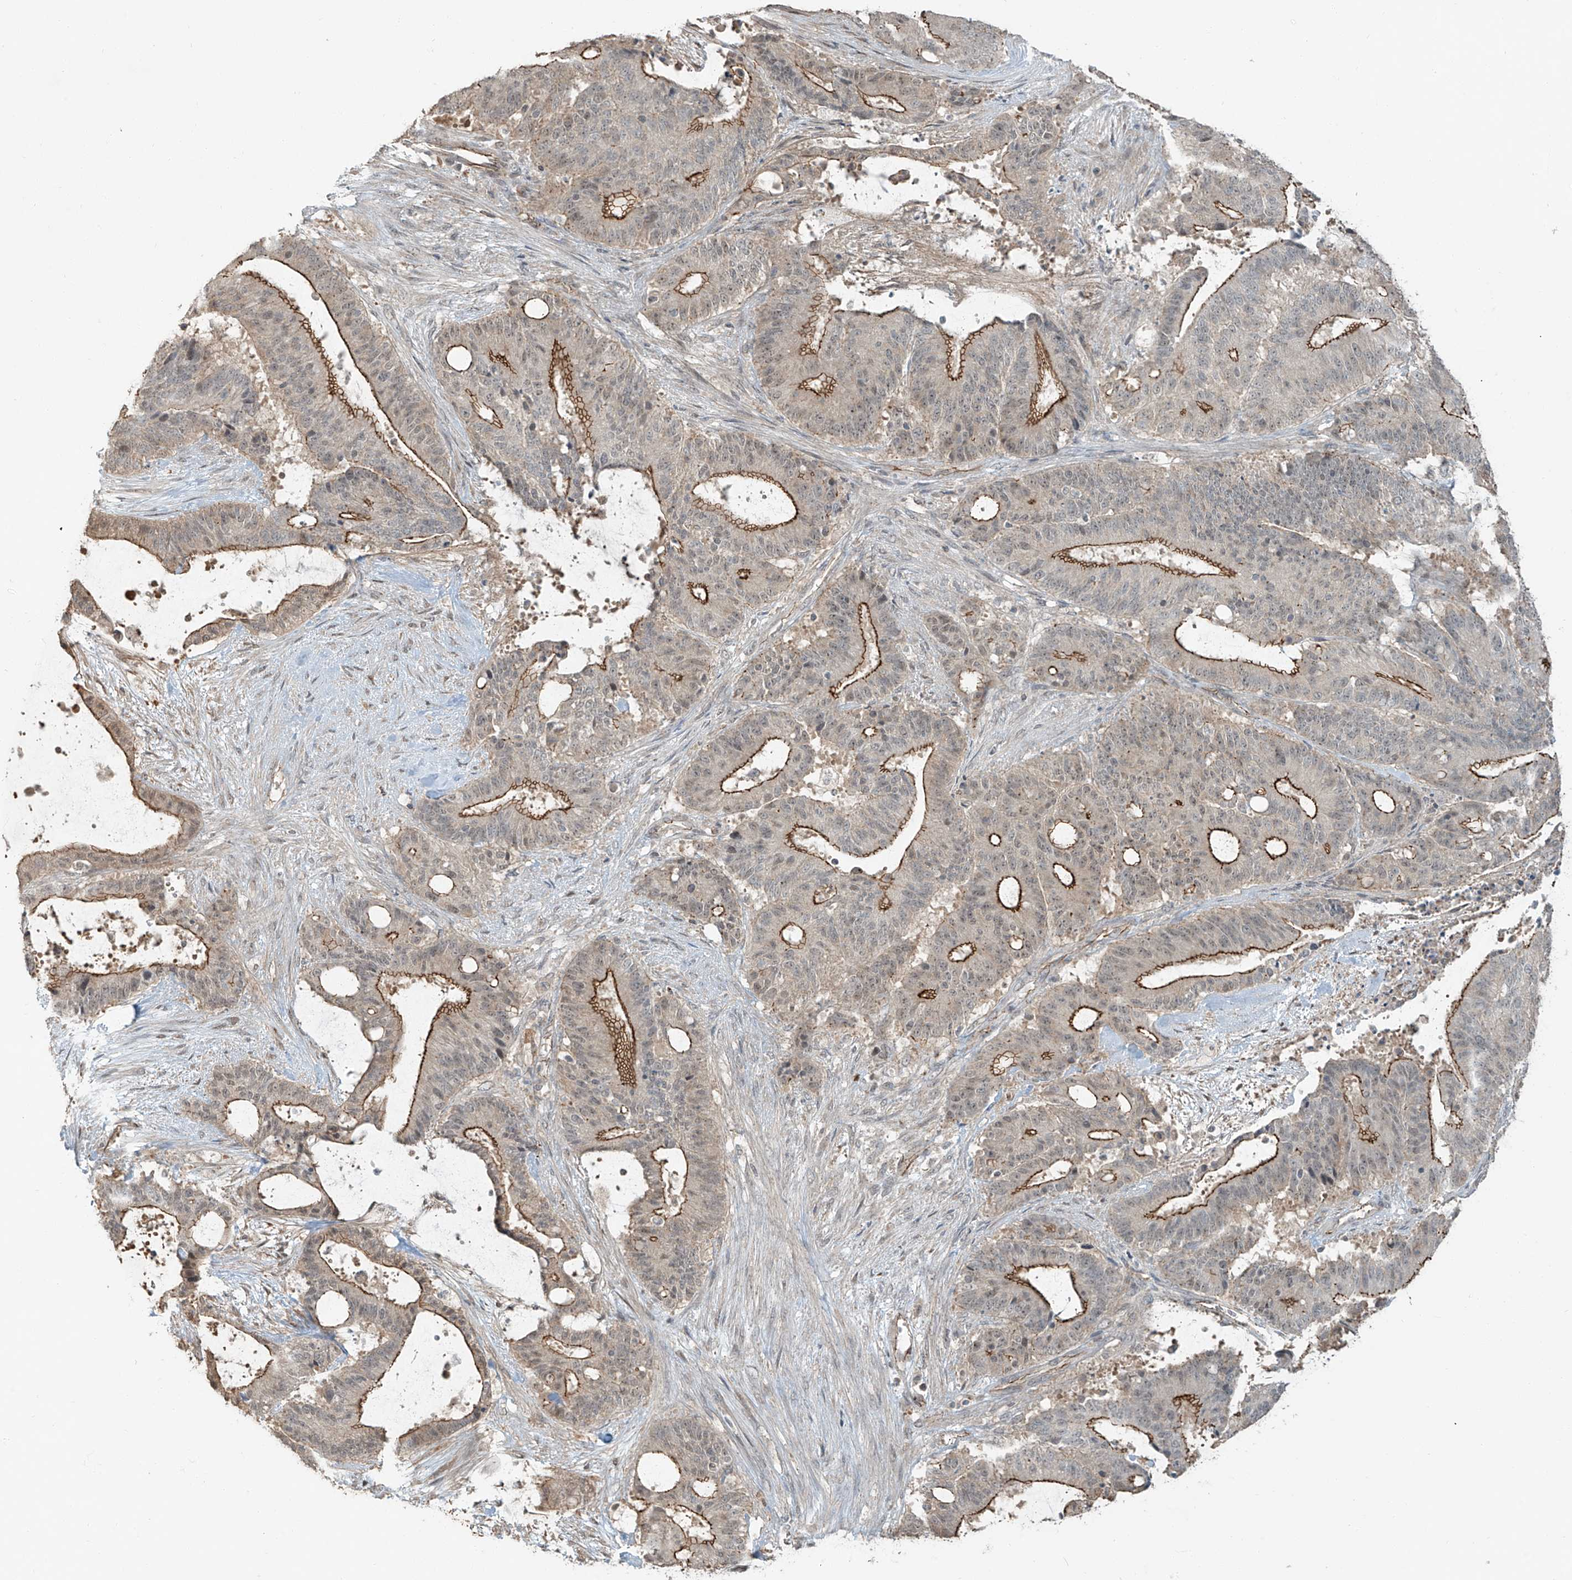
{"staining": {"intensity": "moderate", "quantity": "25%-75%", "location": "cytoplasmic/membranous,nuclear"}, "tissue": "liver cancer", "cell_type": "Tumor cells", "image_type": "cancer", "snomed": [{"axis": "morphology", "description": "Normal tissue, NOS"}, {"axis": "morphology", "description": "Cholangiocarcinoma"}, {"axis": "topography", "description": "Liver"}, {"axis": "topography", "description": "Peripheral nerve tissue"}], "caption": "A high-resolution photomicrograph shows immunohistochemistry (IHC) staining of liver cholangiocarcinoma, which demonstrates moderate cytoplasmic/membranous and nuclear positivity in about 25%-75% of tumor cells.", "gene": "ZNF16", "patient": {"sex": "female", "age": 73}}